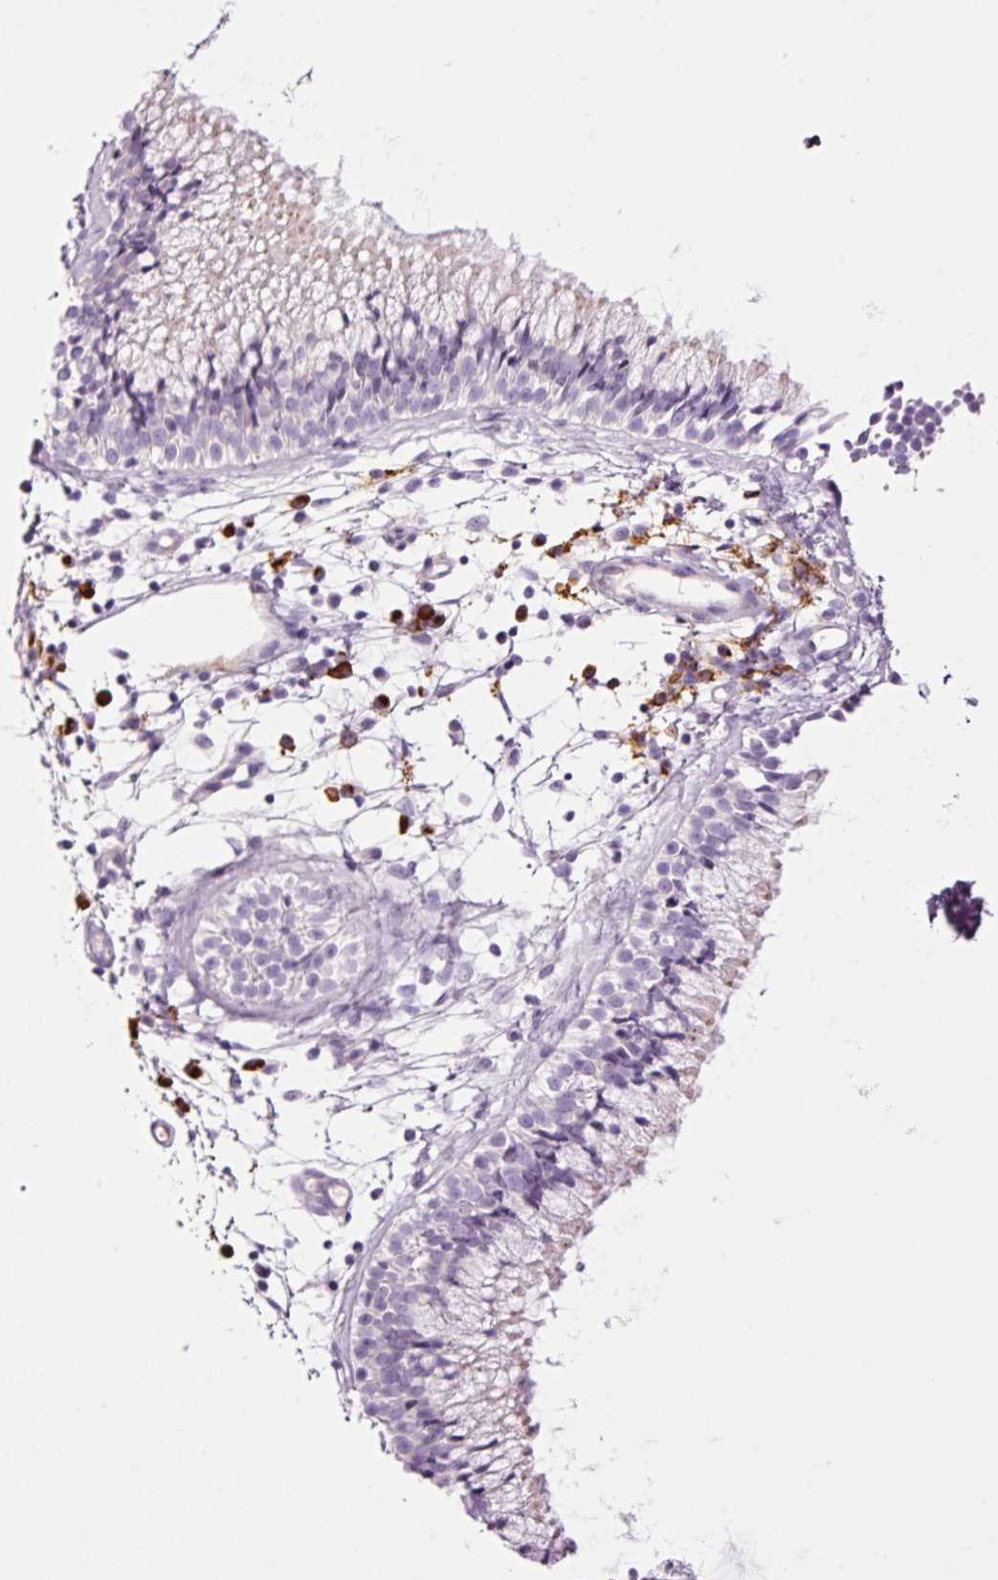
{"staining": {"intensity": "negative", "quantity": "none", "location": "none"}, "tissue": "nasopharynx", "cell_type": "Respiratory epithelial cells", "image_type": "normal", "snomed": [{"axis": "morphology", "description": "Normal tissue, NOS"}, {"axis": "topography", "description": "Nasopharynx"}], "caption": "Immunohistochemical staining of unremarkable human nasopharynx shows no significant expression in respiratory epithelial cells.", "gene": "KLF1", "patient": {"sex": "male", "age": 21}}